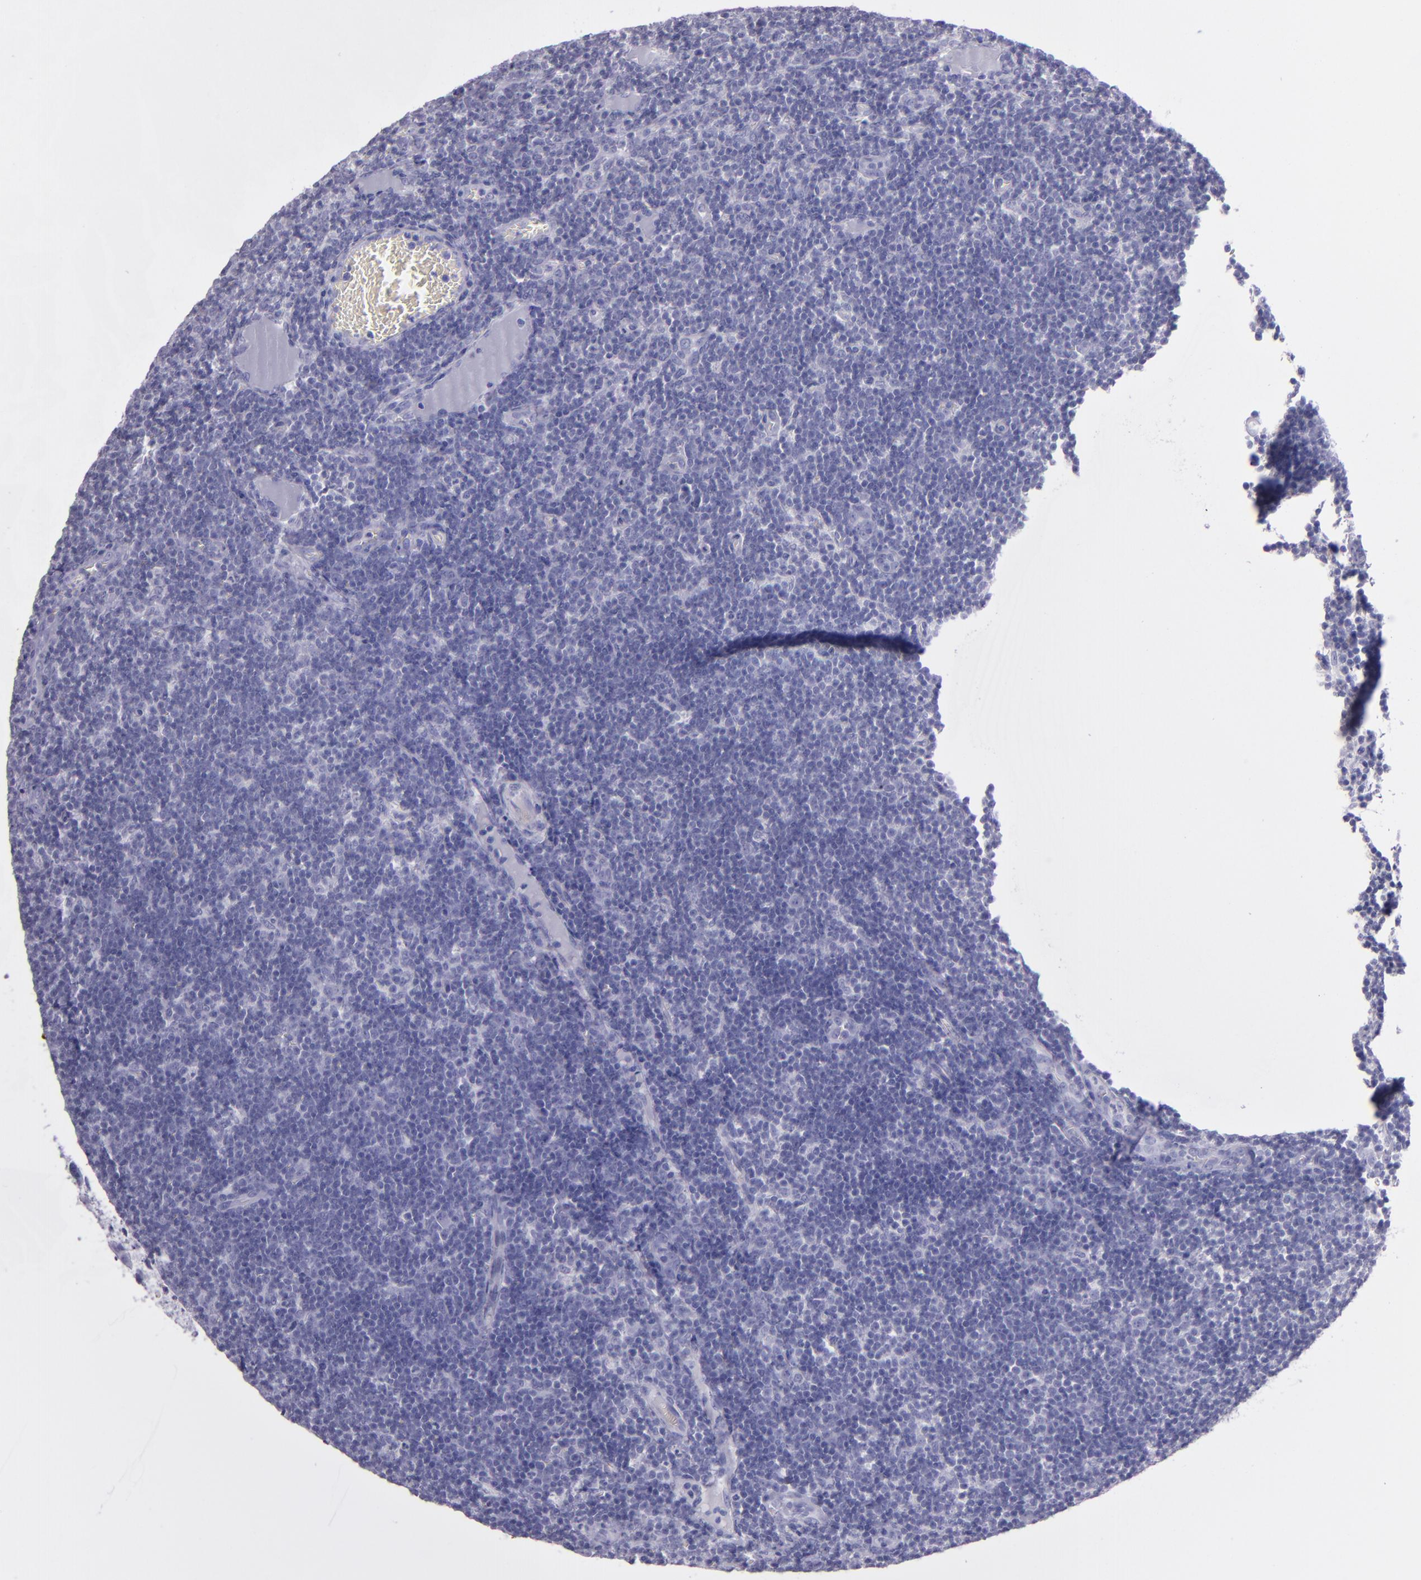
{"staining": {"intensity": "negative", "quantity": "none", "location": "none"}, "tissue": "lymph node", "cell_type": "Germinal center cells", "image_type": "normal", "snomed": [{"axis": "morphology", "description": "Normal tissue, NOS"}, {"axis": "morphology", "description": "Inflammation, NOS"}, {"axis": "topography", "description": "Lymph node"}, {"axis": "topography", "description": "Salivary gland"}], "caption": "Normal lymph node was stained to show a protein in brown. There is no significant positivity in germinal center cells. (DAB (3,3'-diaminobenzidine) immunohistochemistry (IHC) visualized using brightfield microscopy, high magnification).", "gene": "TNNT3", "patient": {"sex": "male", "age": 3}}